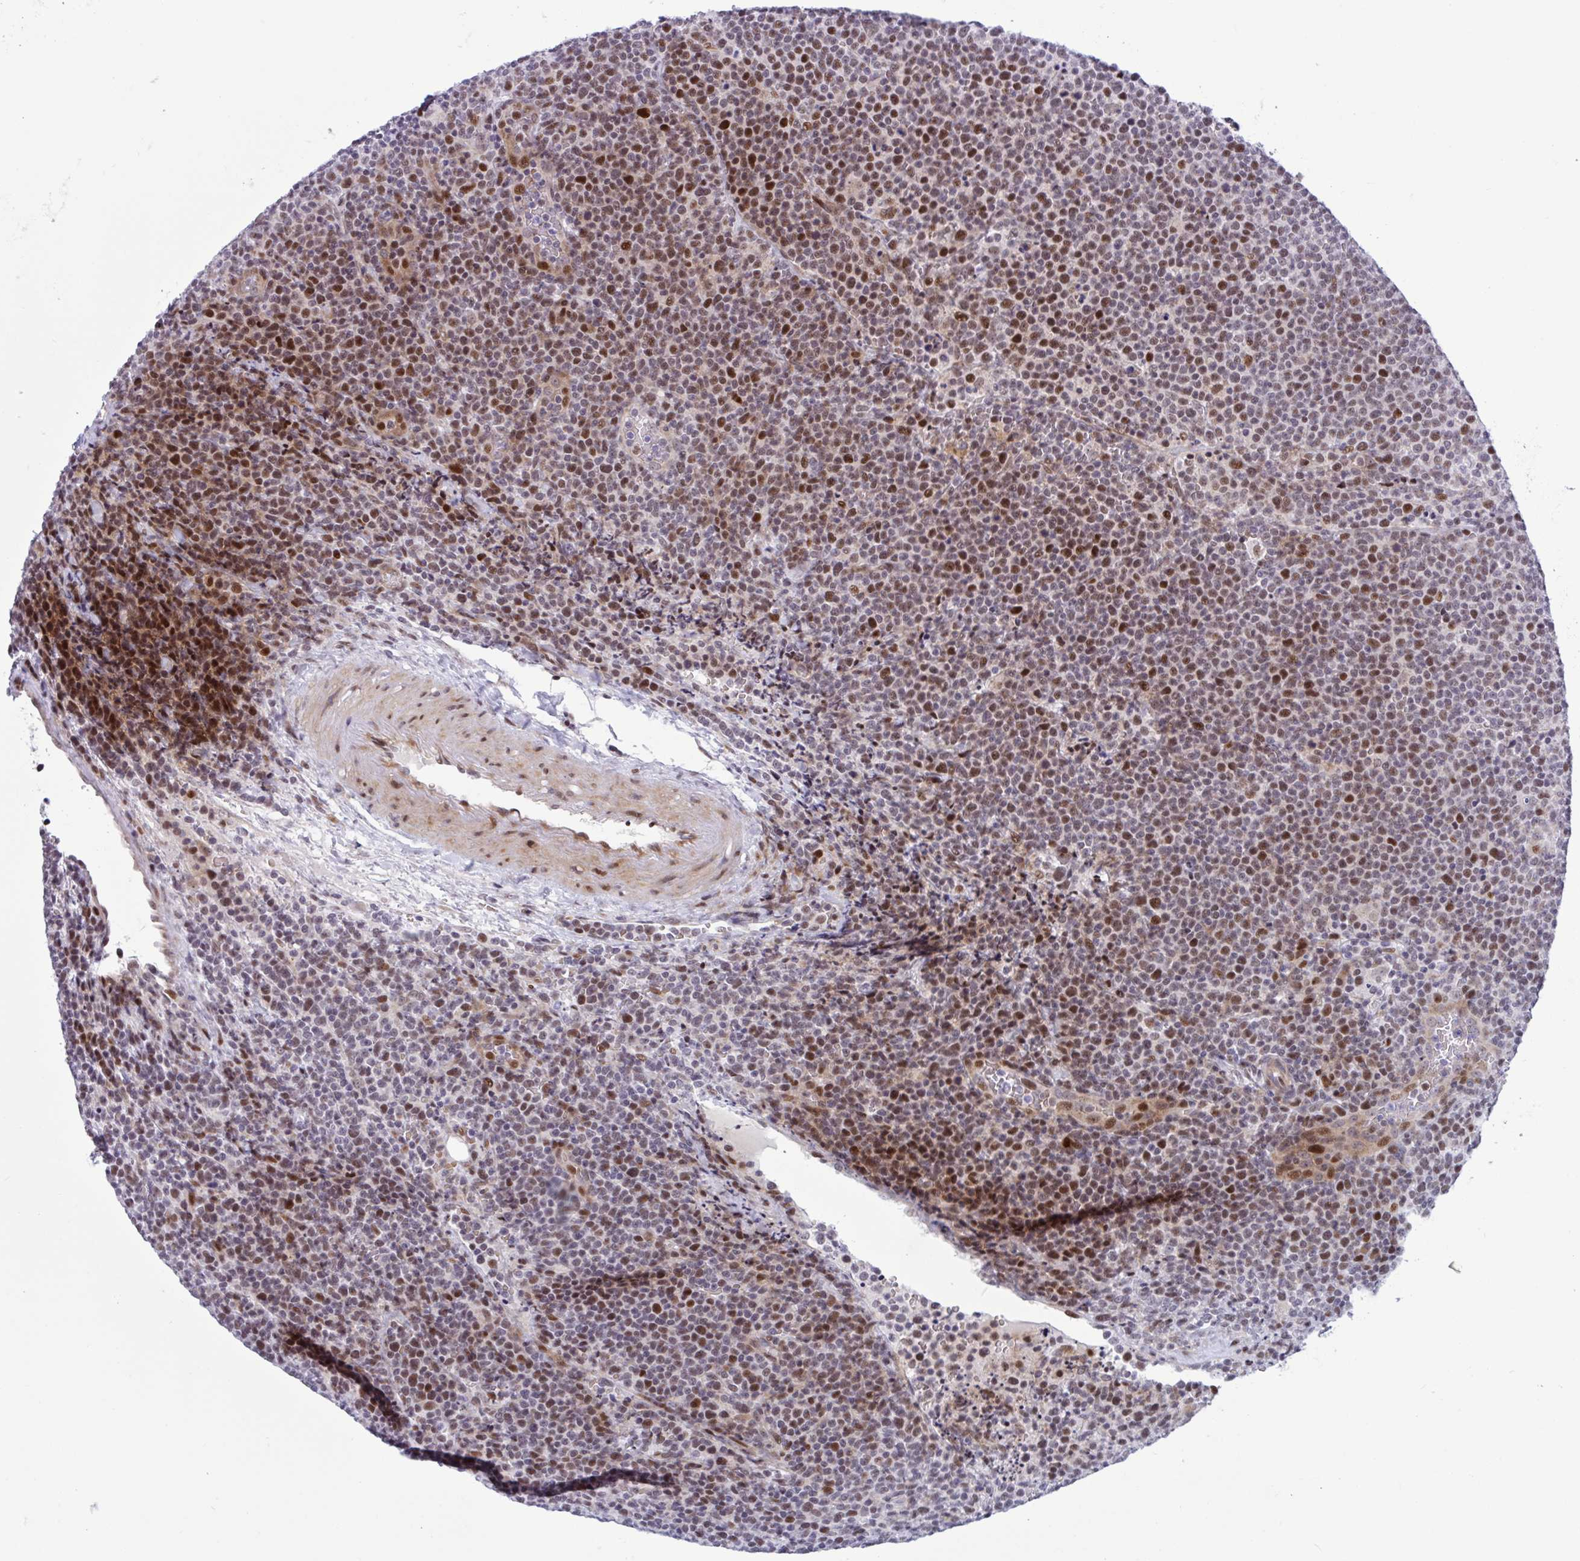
{"staining": {"intensity": "moderate", "quantity": "25%-75%", "location": "nuclear"}, "tissue": "lymphoma", "cell_type": "Tumor cells", "image_type": "cancer", "snomed": [{"axis": "morphology", "description": "Malignant lymphoma, non-Hodgkin's type, High grade"}, {"axis": "topography", "description": "Lymph node"}], "caption": "Protein staining of lymphoma tissue exhibits moderate nuclear expression in about 25%-75% of tumor cells. (IHC, brightfield microscopy, high magnification).", "gene": "RBL1", "patient": {"sex": "male", "age": 61}}